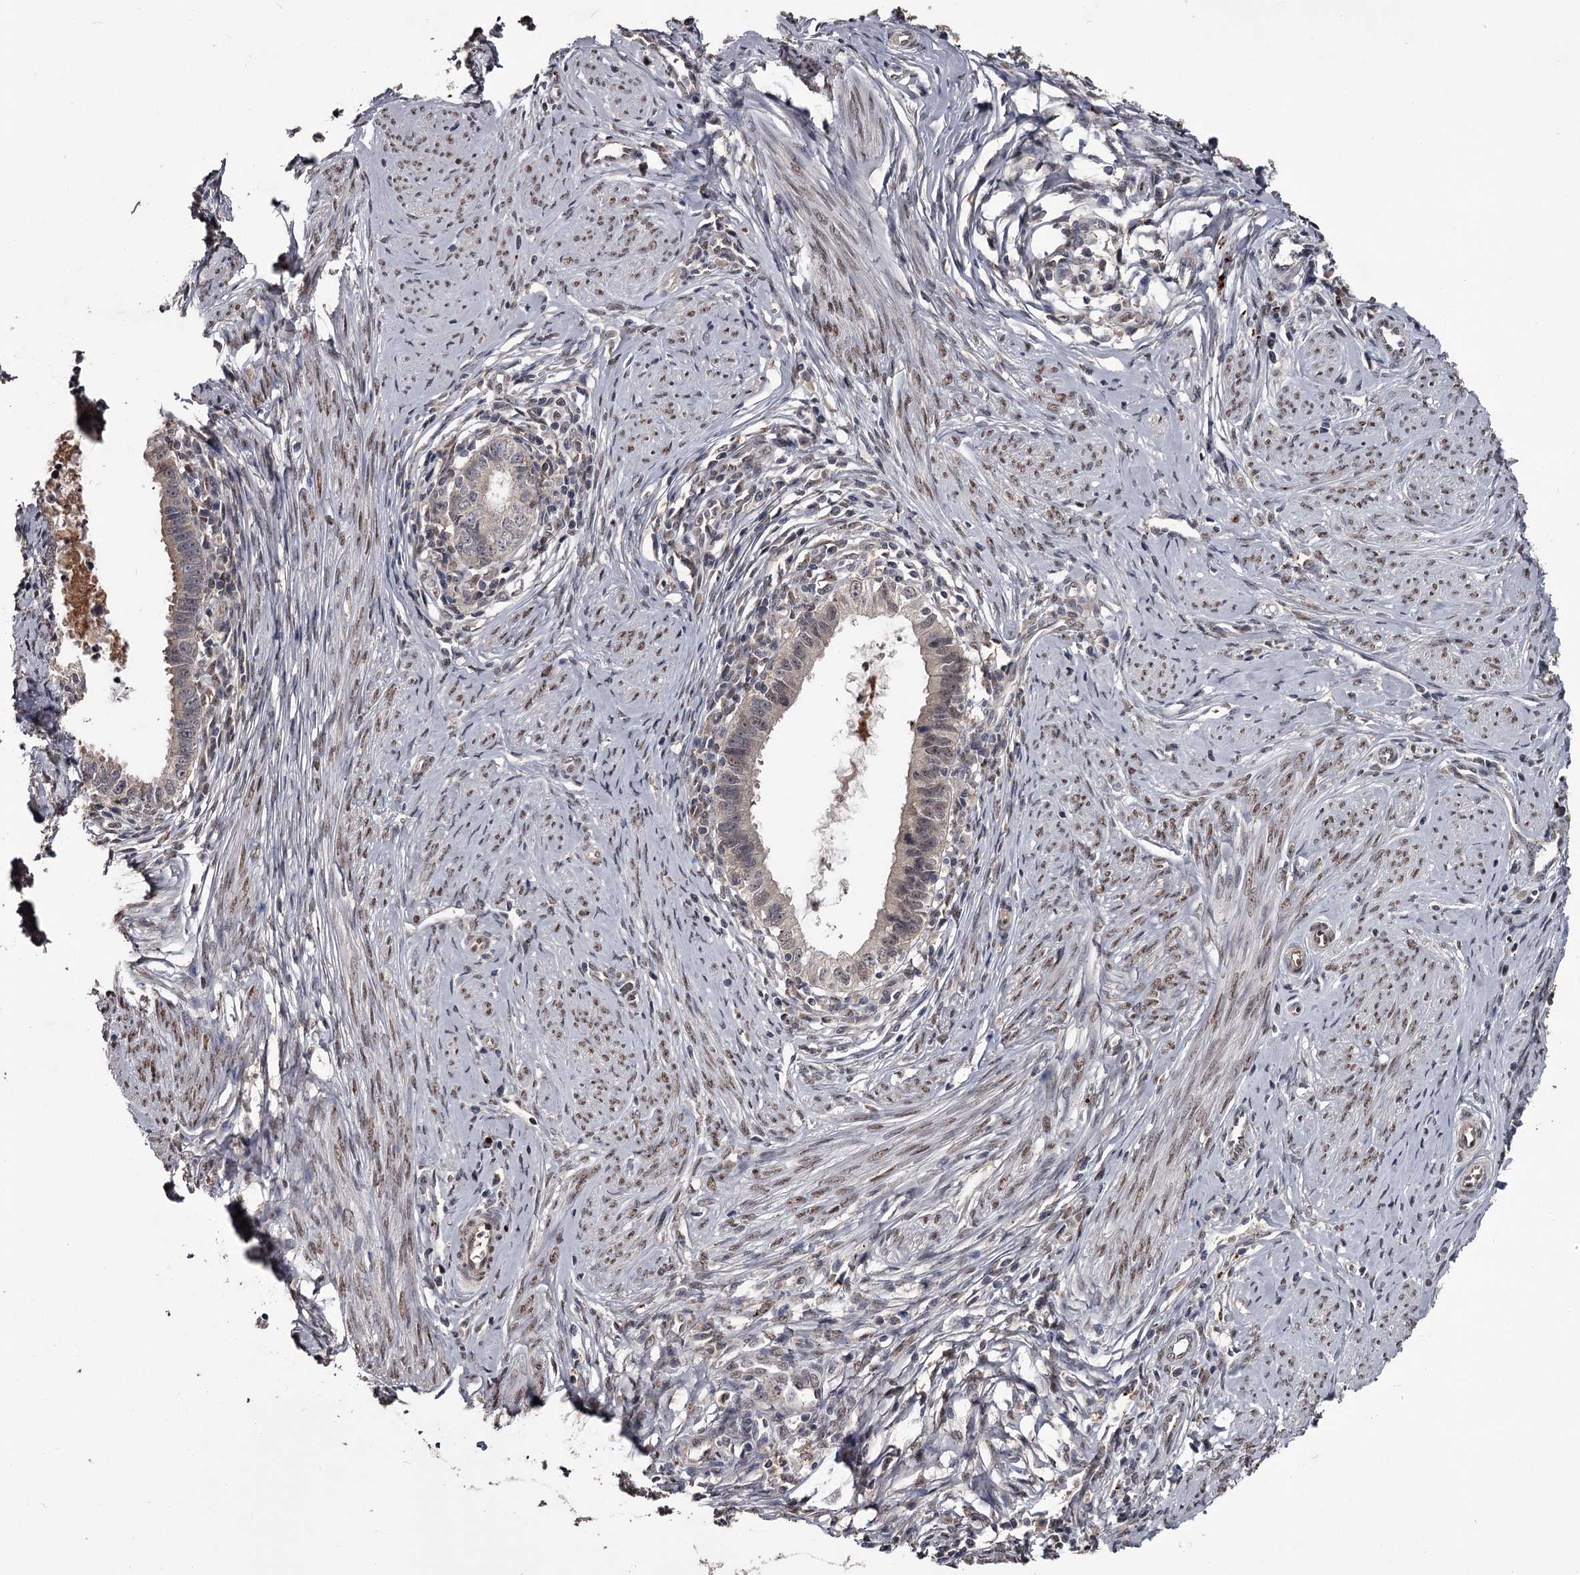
{"staining": {"intensity": "weak", "quantity": "25%-75%", "location": "cytoplasmic/membranous,nuclear"}, "tissue": "cervical cancer", "cell_type": "Tumor cells", "image_type": "cancer", "snomed": [{"axis": "morphology", "description": "Adenocarcinoma, NOS"}, {"axis": "topography", "description": "Cervix"}], "caption": "Protein expression analysis of human cervical cancer reveals weak cytoplasmic/membranous and nuclear staining in about 25%-75% of tumor cells. Ihc stains the protein in brown and the nuclei are stained blue.", "gene": "PRPF40B", "patient": {"sex": "female", "age": 36}}